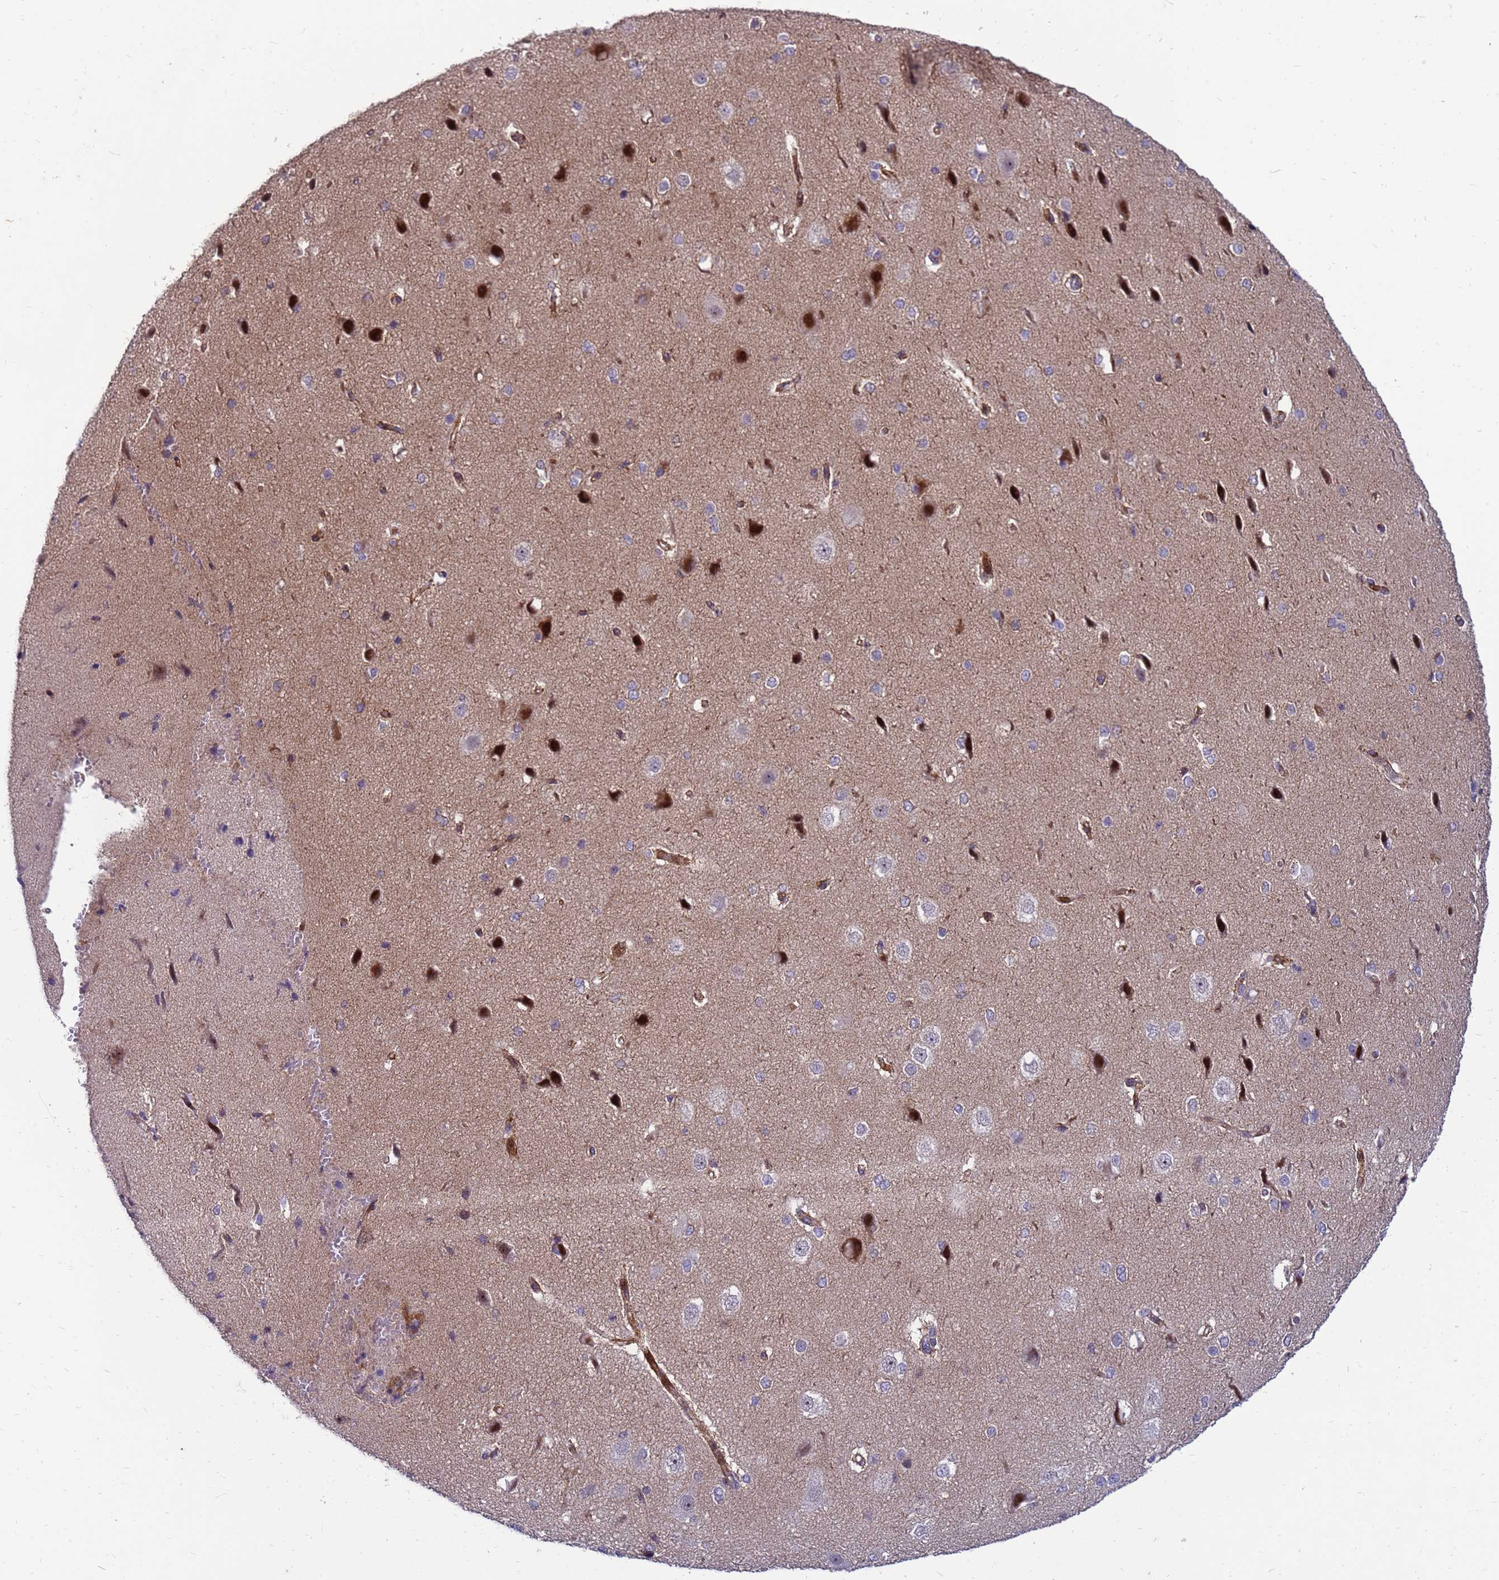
{"staining": {"intensity": "moderate", "quantity": "25%-75%", "location": "cytoplasmic/membranous,nuclear"}, "tissue": "cerebral cortex", "cell_type": "Endothelial cells", "image_type": "normal", "snomed": [{"axis": "morphology", "description": "Normal tissue, NOS"}, {"axis": "morphology", "description": "Developmental malformation"}, {"axis": "topography", "description": "Cerebral cortex"}], "caption": "Immunohistochemistry of unremarkable cerebral cortex shows medium levels of moderate cytoplasmic/membranous,nuclear positivity in approximately 25%-75% of endothelial cells.", "gene": "RSPO1", "patient": {"sex": "female", "age": 30}}